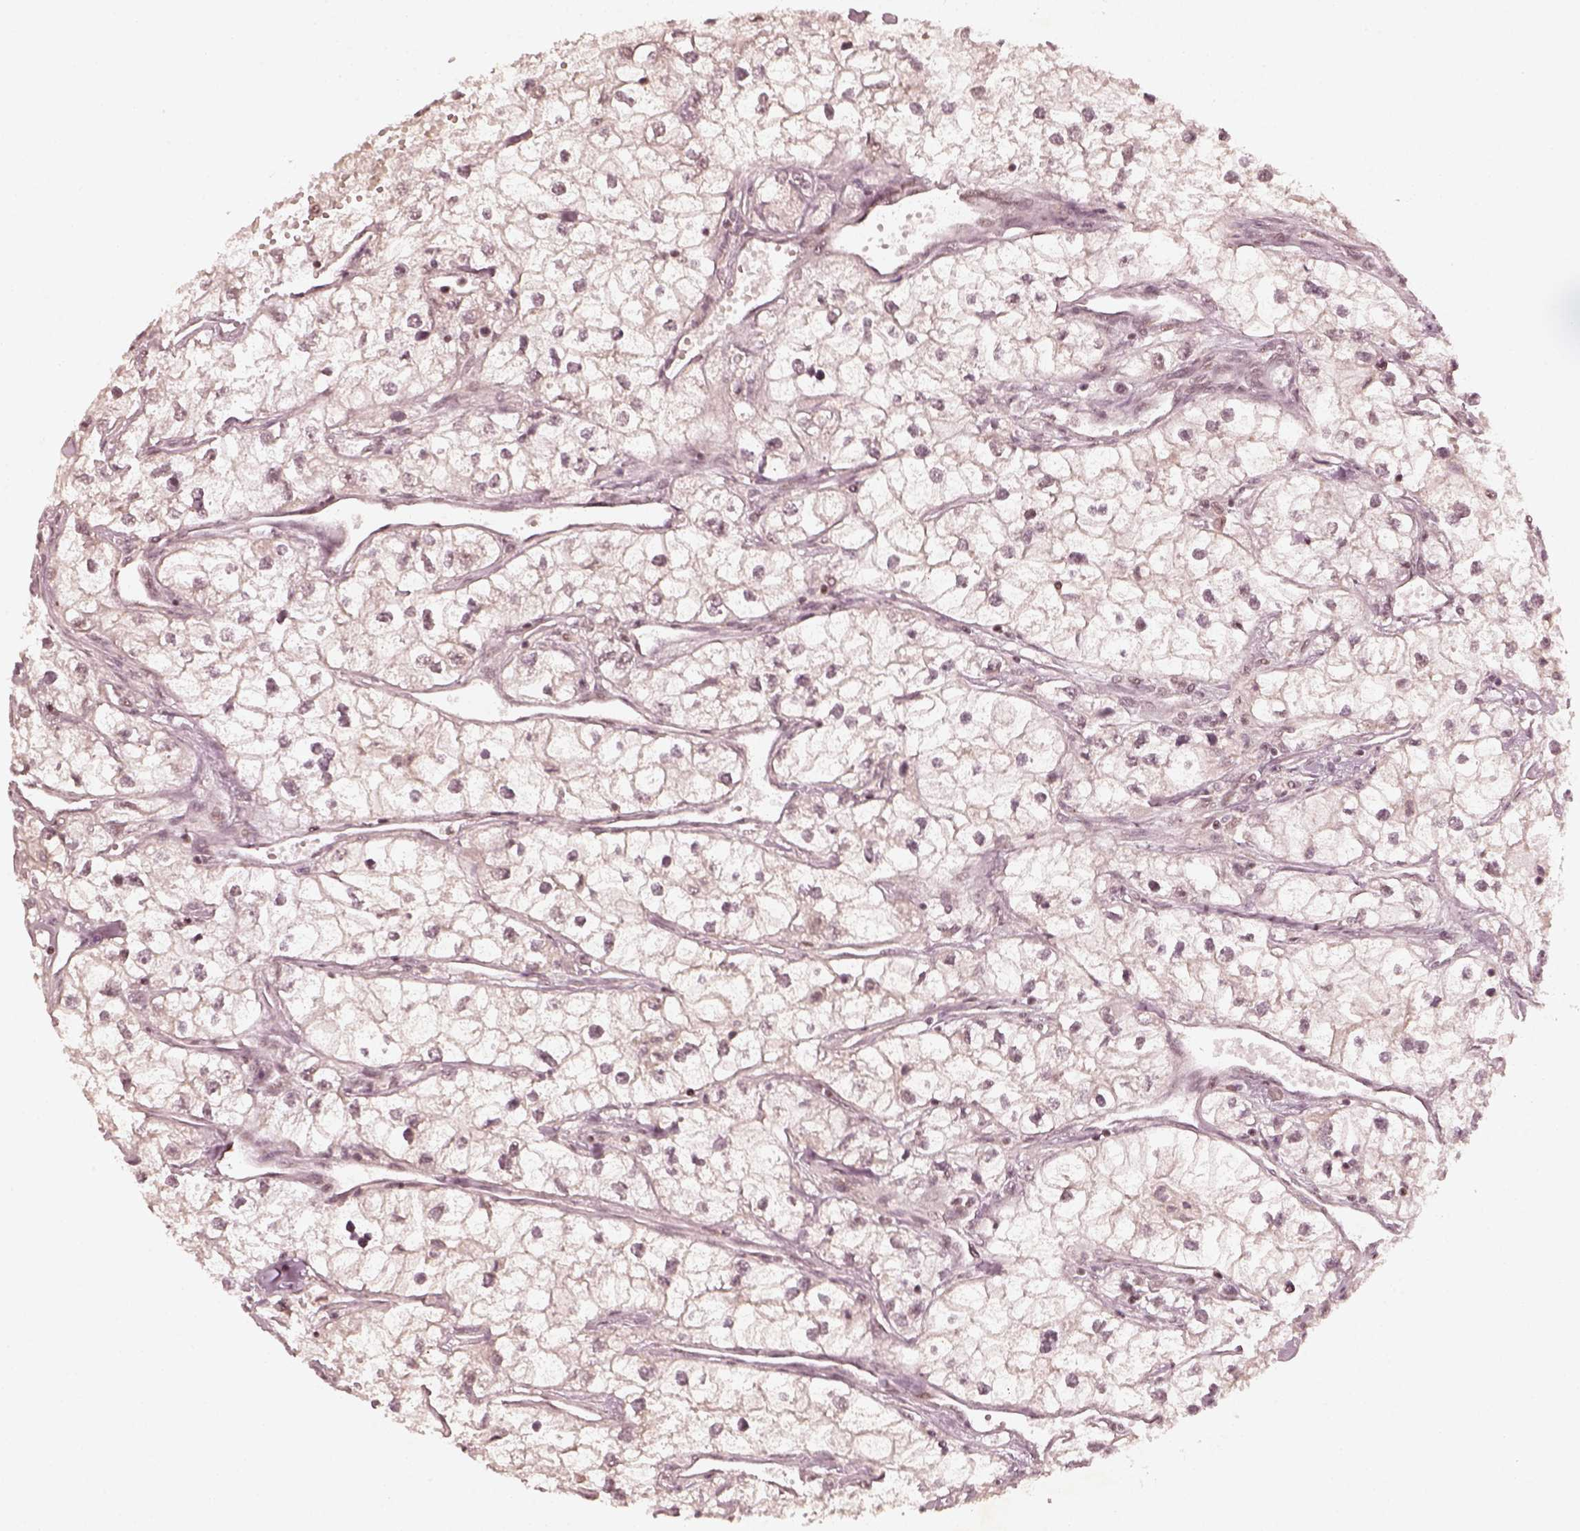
{"staining": {"intensity": "negative", "quantity": "none", "location": "none"}, "tissue": "renal cancer", "cell_type": "Tumor cells", "image_type": "cancer", "snomed": [{"axis": "morphology", "description": "Adenocarcinoma, NOS"}, {"axis": "topography", "description": "Kidney"}], "caption": "An IHC histopathology image of adenocarcinoma (renal) is shown. There is no staining in tumor cells of adenocarcinoma (renal). Nuclei are stained in blue.", "gene": "GMEB2", "patient": {"sex": "male", "age": 59}}